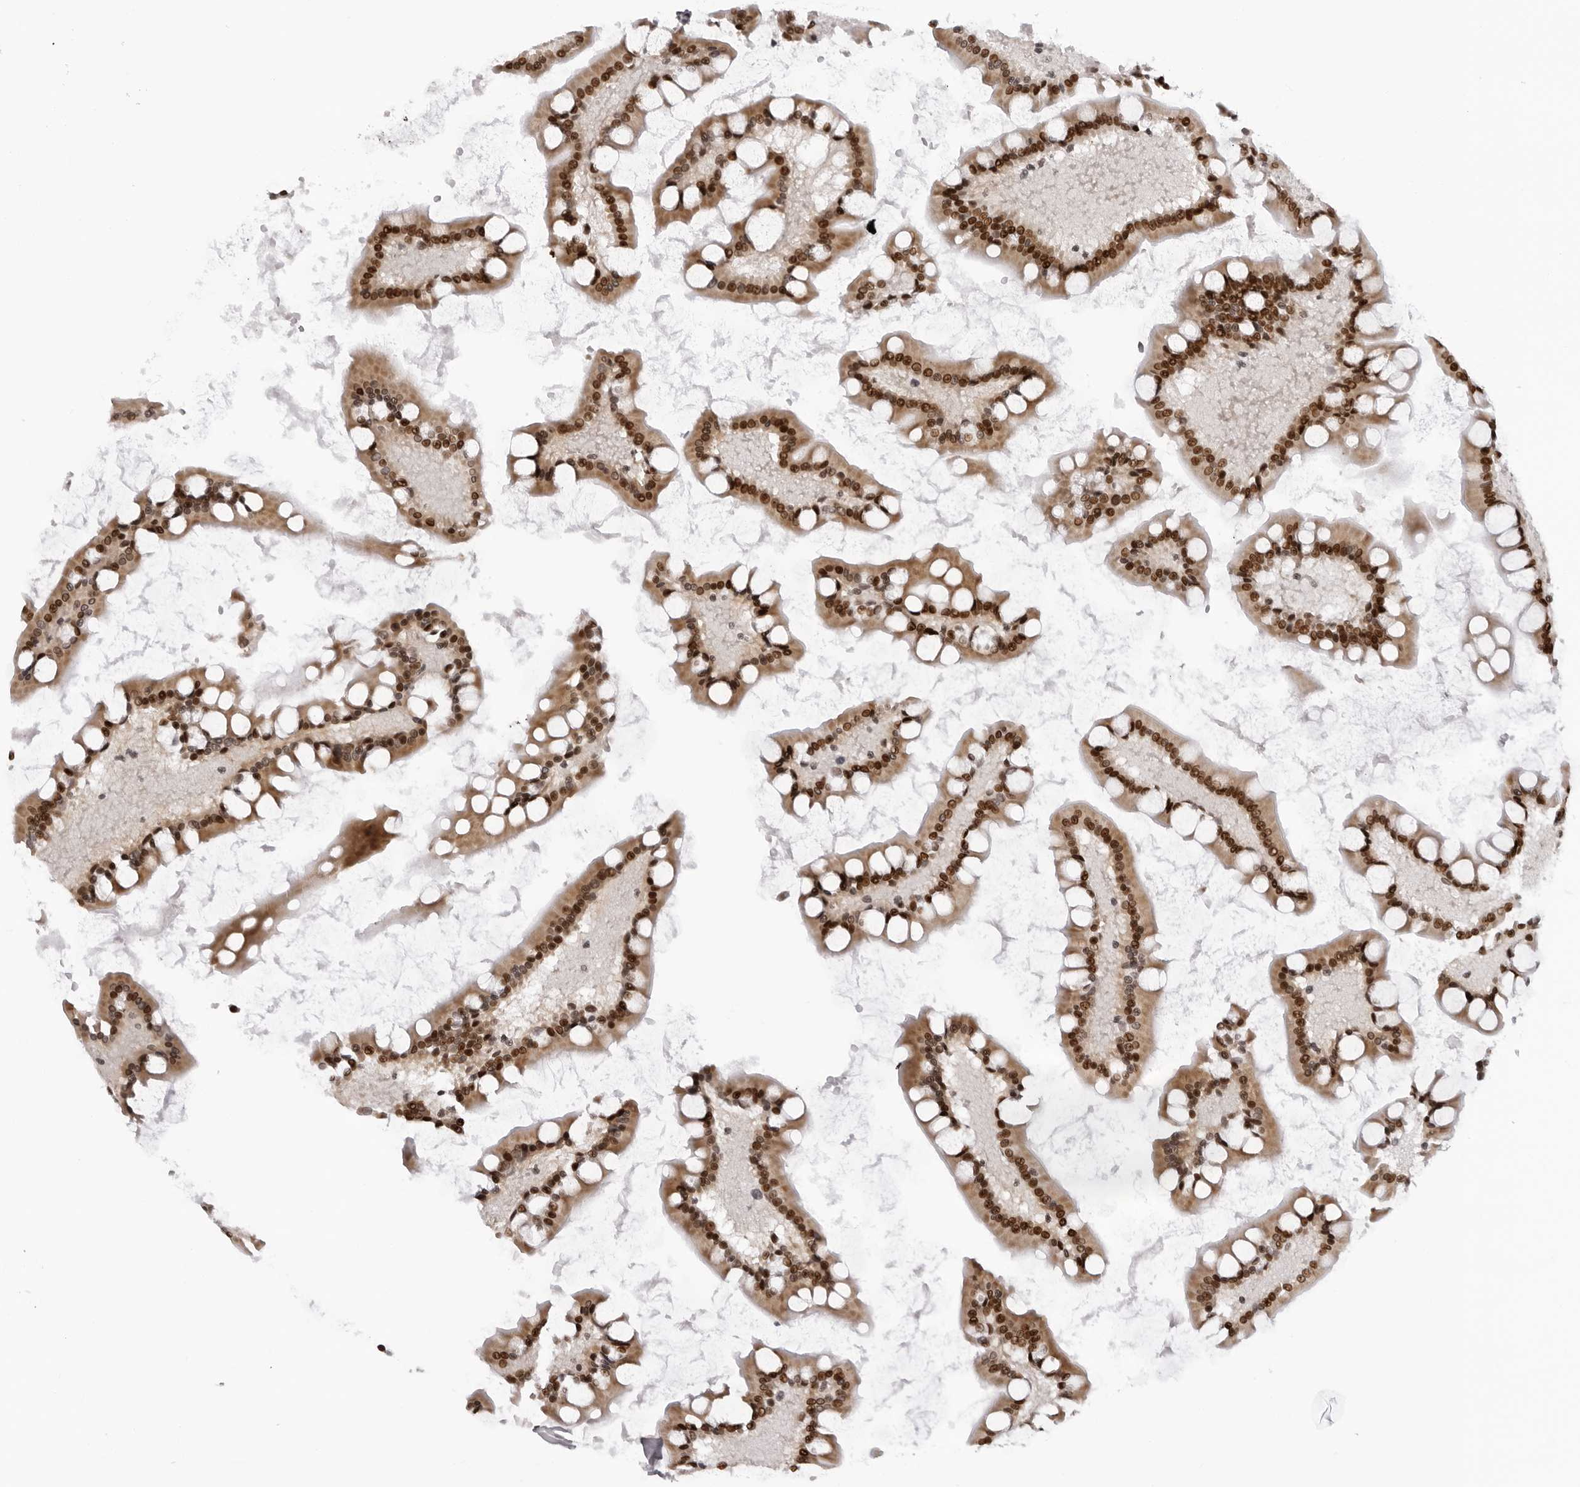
{"staining": {"intensity": "moderate", "quantity": ">75%", "location": "nuclear"}, "tissue": "small intestine", "cell_type": "Glandular cells", "image_type": "normal", "snomed": [{"axis": "morphology", "description": "Normal tissue, NOS"}, {"axis": "topography", "description": "Small intestine"}], "caption": "Immunohistochemical staining of normal small intestine demonstrates medium levels of moderate nuclear staining in approximately >75% of glandular cells.", "gene": "HEXIM2", "patient": {"sex": "male", "age": 41}}